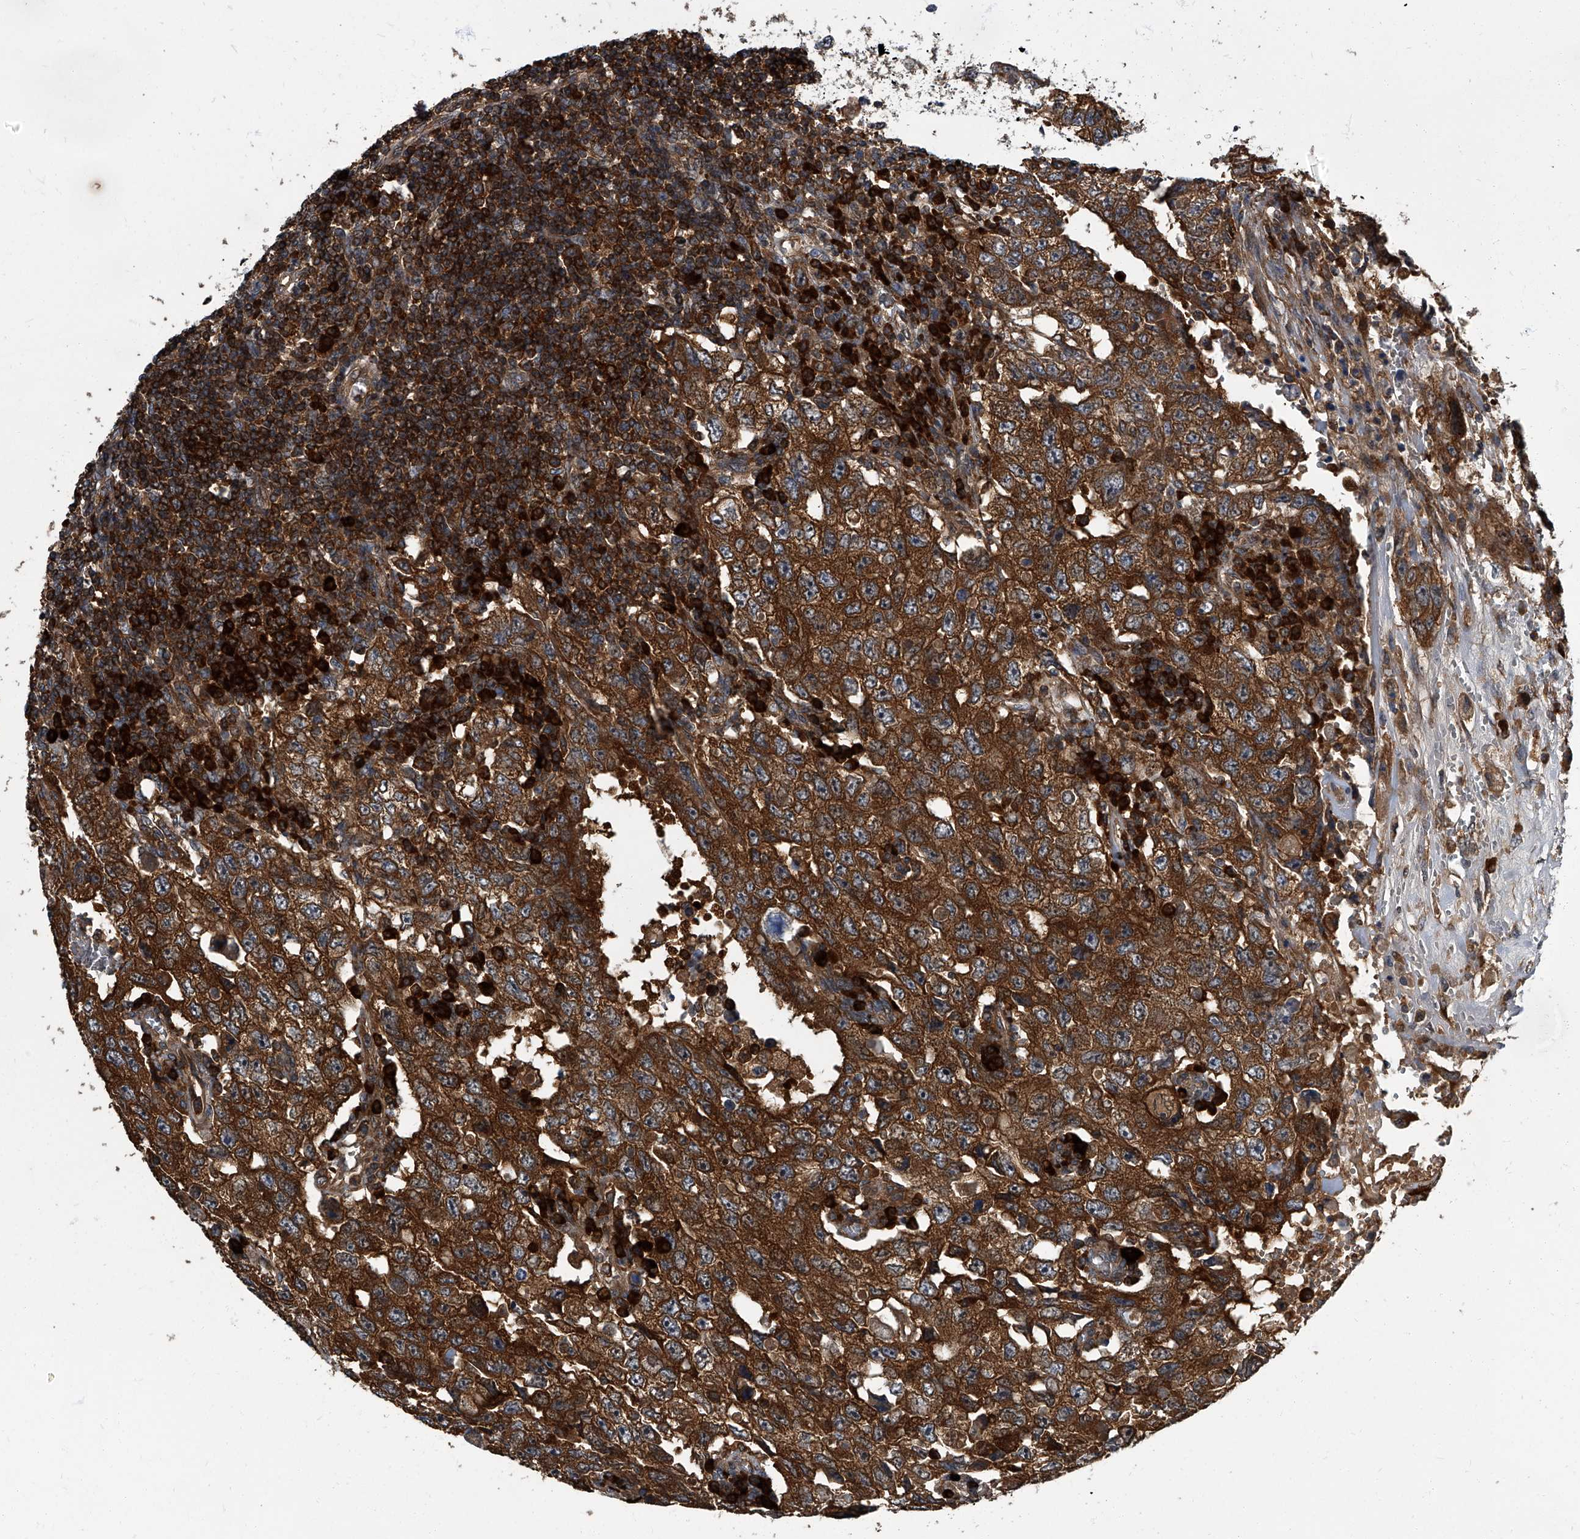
{"staining": {"intensity": "strong", "quantity": ">75%", "location": "cytoplasmic/membranous"}, "tissue": "testis cancer", "cell_type": "Tumor cells", "image_type": "cancer", "snomed": [{"axis": "morphology", "description": "Carcinoma, Embryonal, NOS"}, {"axis": "topography", "description": "Testis"}], "caption": "Protein staining of embryonal carcinoma (testis) tissue displays strong cytoplasmic/membranous expression in about >75% of tumor cells.", "gene": "CDV3", "patient": {"sex": "male", "age": 26}}